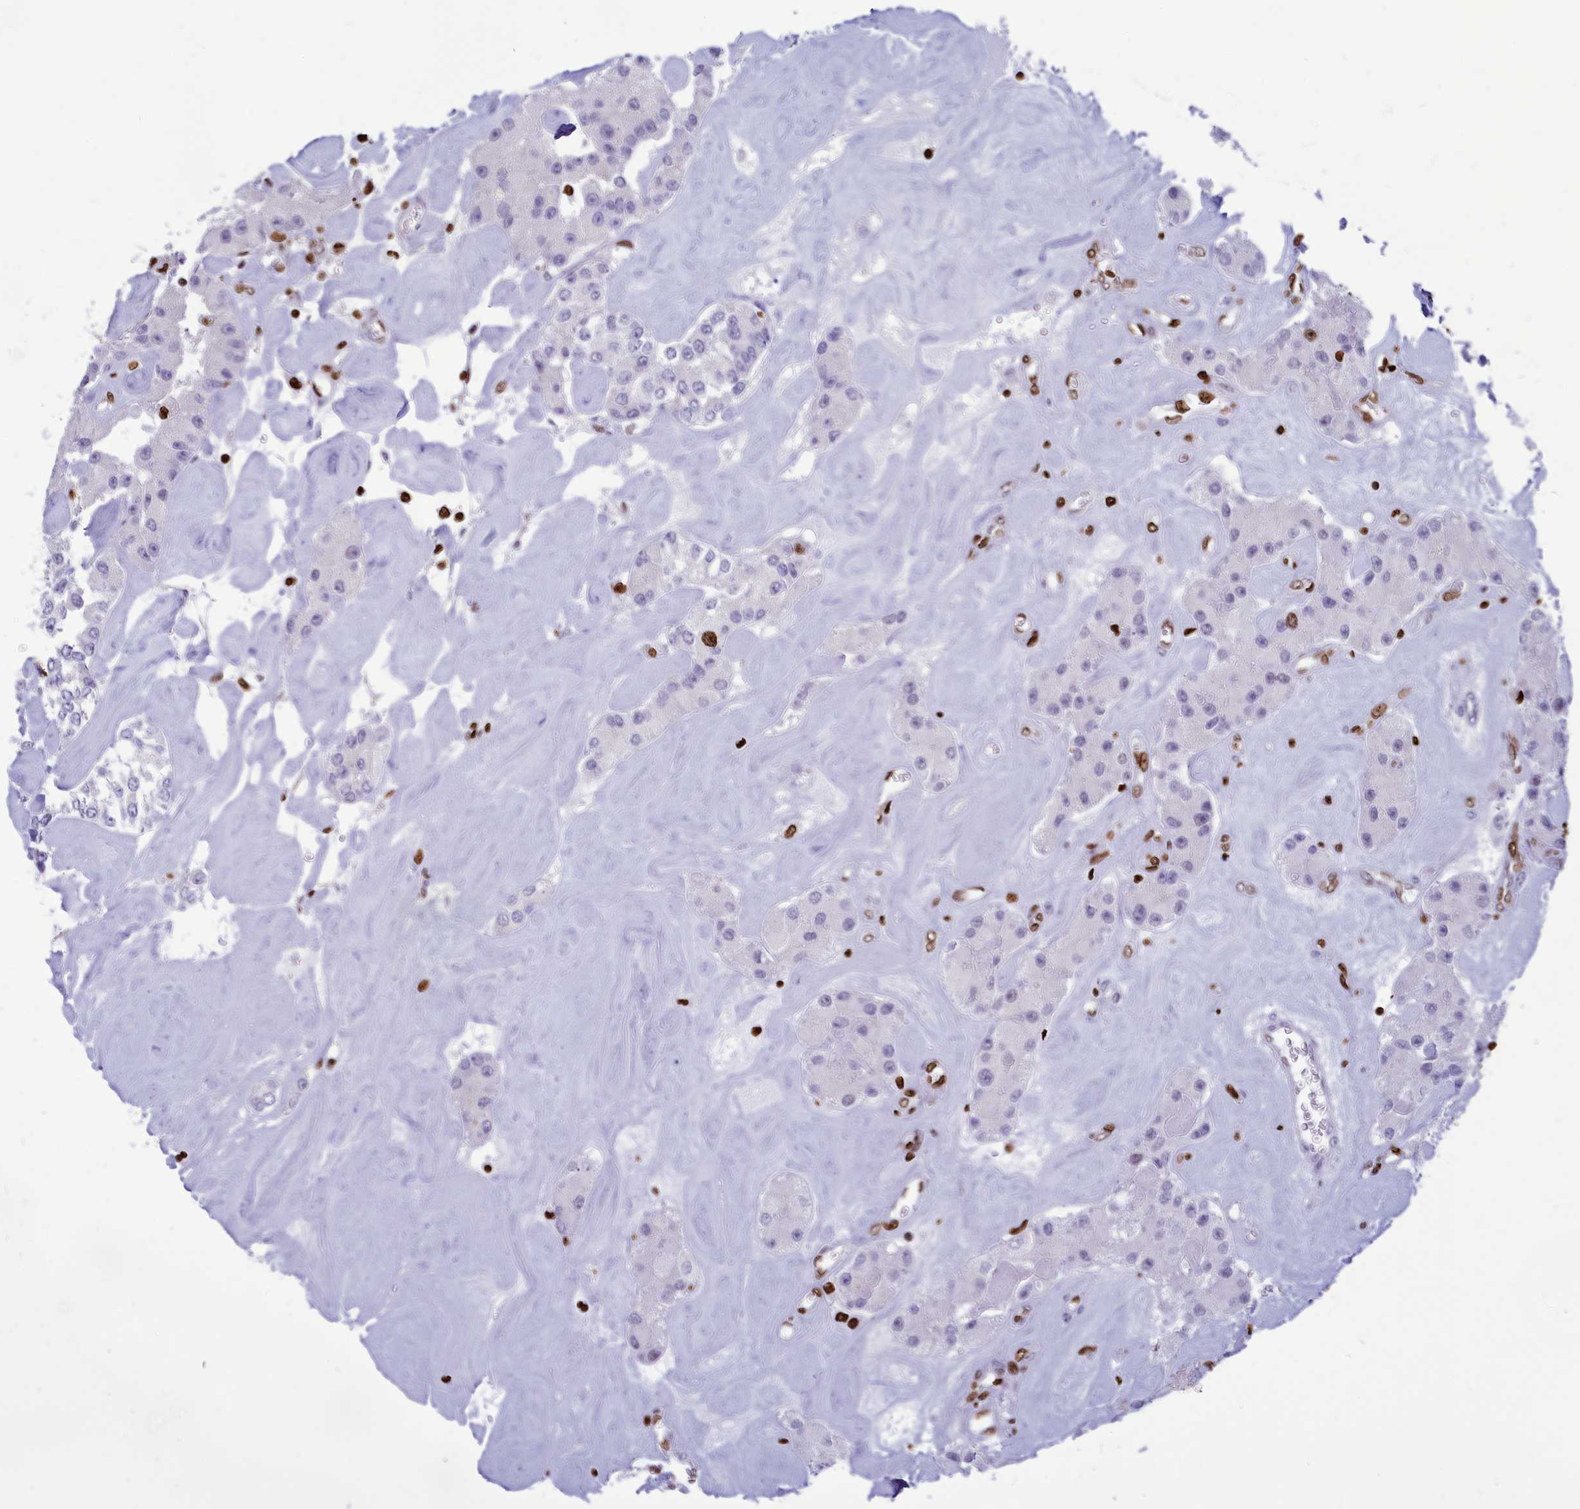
{"staining": {"intensity": "strong", "quantity": "<25%", "location": "nuclear"}, "tissue": "carcinoid", "cell_type": "Tumor cells", "image_type": "cancer", "snomed": [{"axis": "morphology", "description": "Carcinoid, malignant, NOS"}, {"axis": "topography", "description": "Pancreas"}], "caption": "A brown stain labels strong nuclear positivity of a protein in carcinoid (malignant) tumor cells. The staining was performed using DAB to visualize the protein expression in brown, while the nuclei were stained in blue with hematoxylin (Magnification: 20x).", "gene": "AKAP17A", "patient": {"sex": "male", "age": 41}}